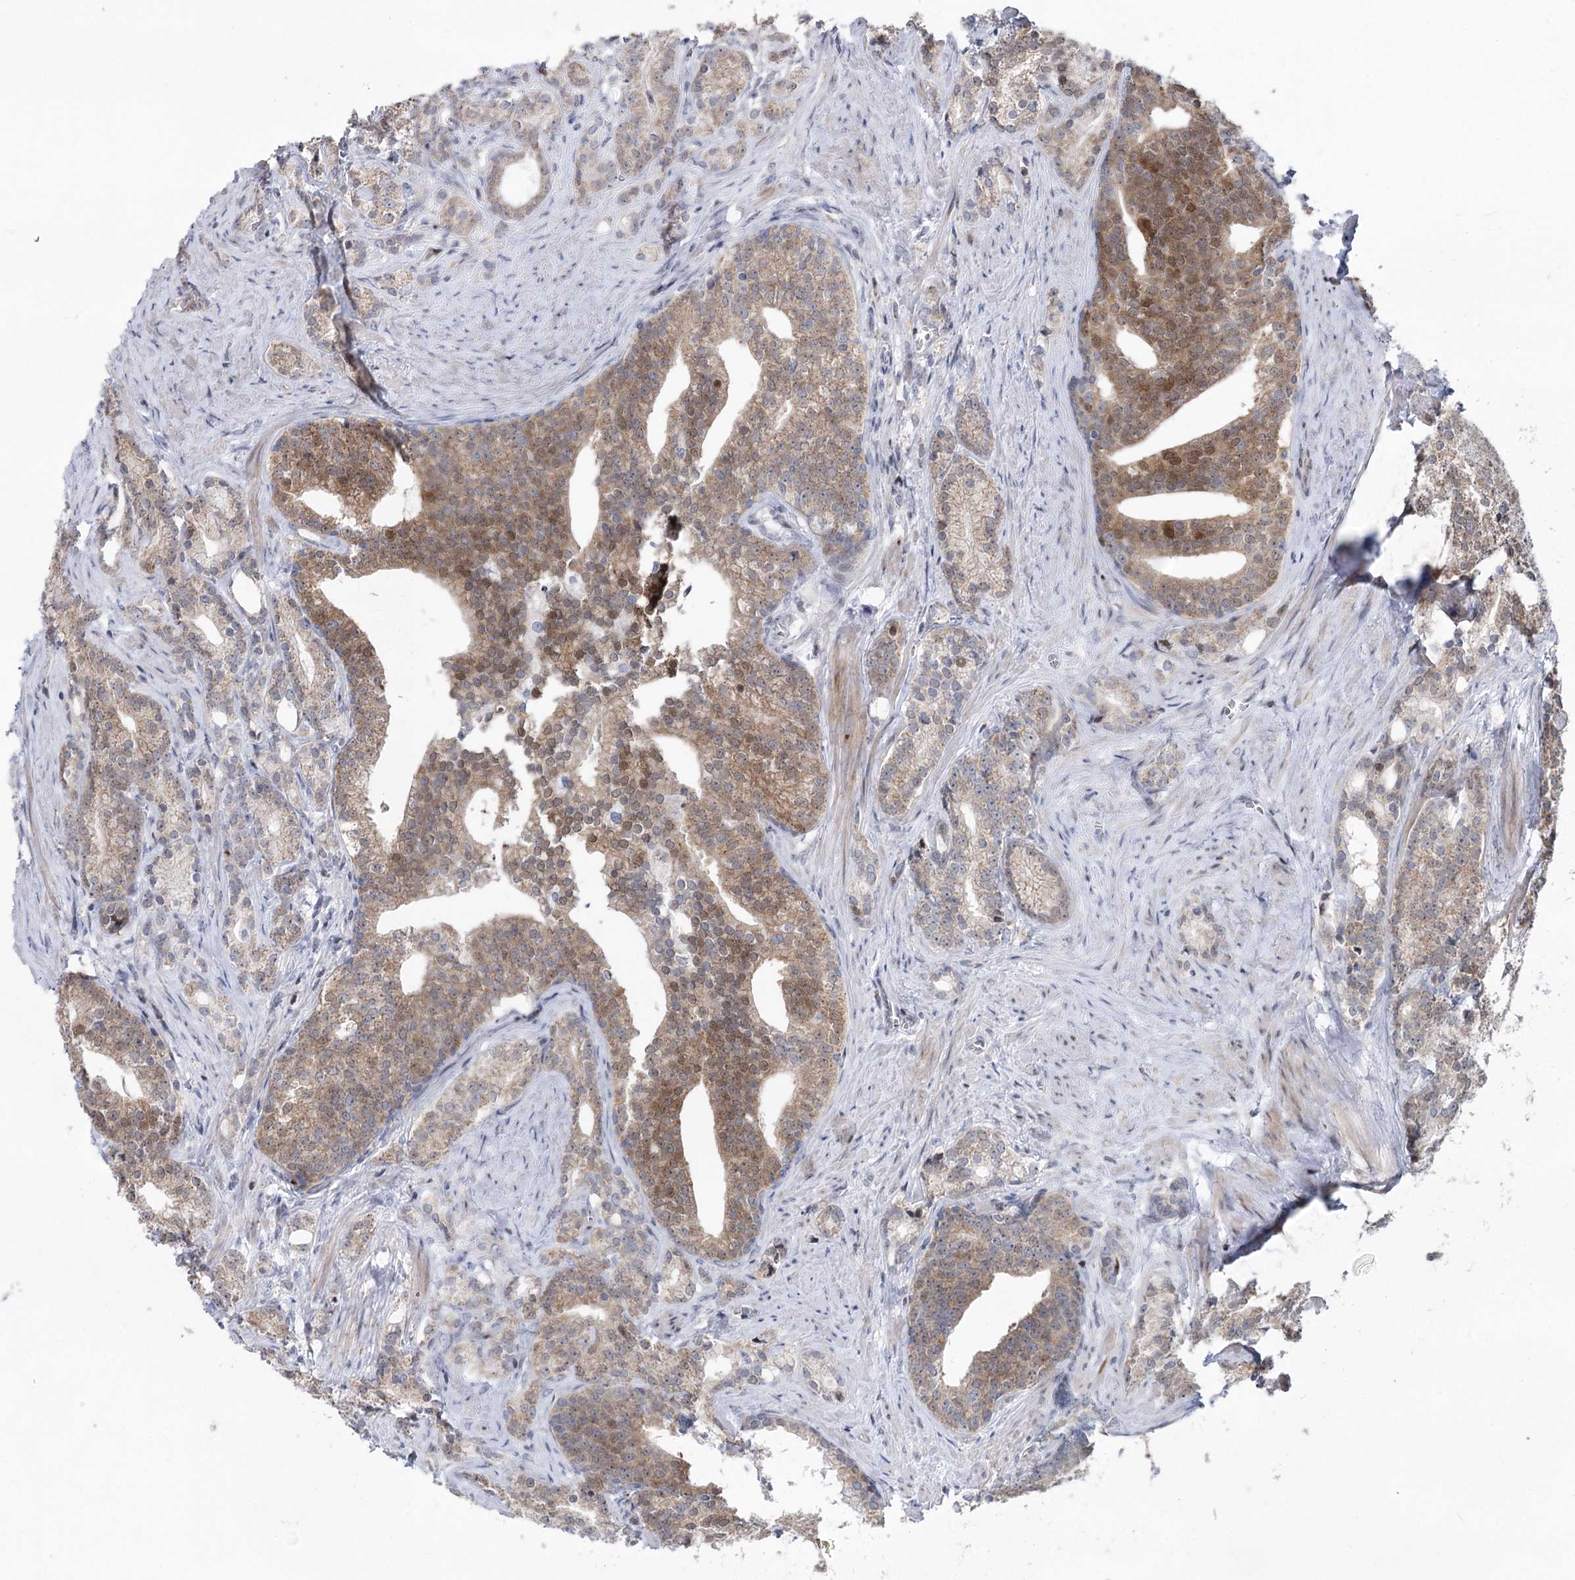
{"staining": {"intensity": "moderate", "quantity": "25%-75%", "location": "cytoplasmic/membranous,nuclear"}, "tissue": "prostate cancer", "cell_type": "Tumor cells", "image_type": "cancer", "snomed": [{"axis": "morphology", "description": "Adenocarcinoma, Low grade"}, {"axis": "topography", "description": "Prostate"}], "caption": "The image displays staining of low-grade adenocarcinoma (prostate), revealing moderate cytoplasmic/membranous and nuclear protein staining (brown color) within tumor cells.", "gene": "PTGR1", "patient": {"sex": "male", "age": 71}}